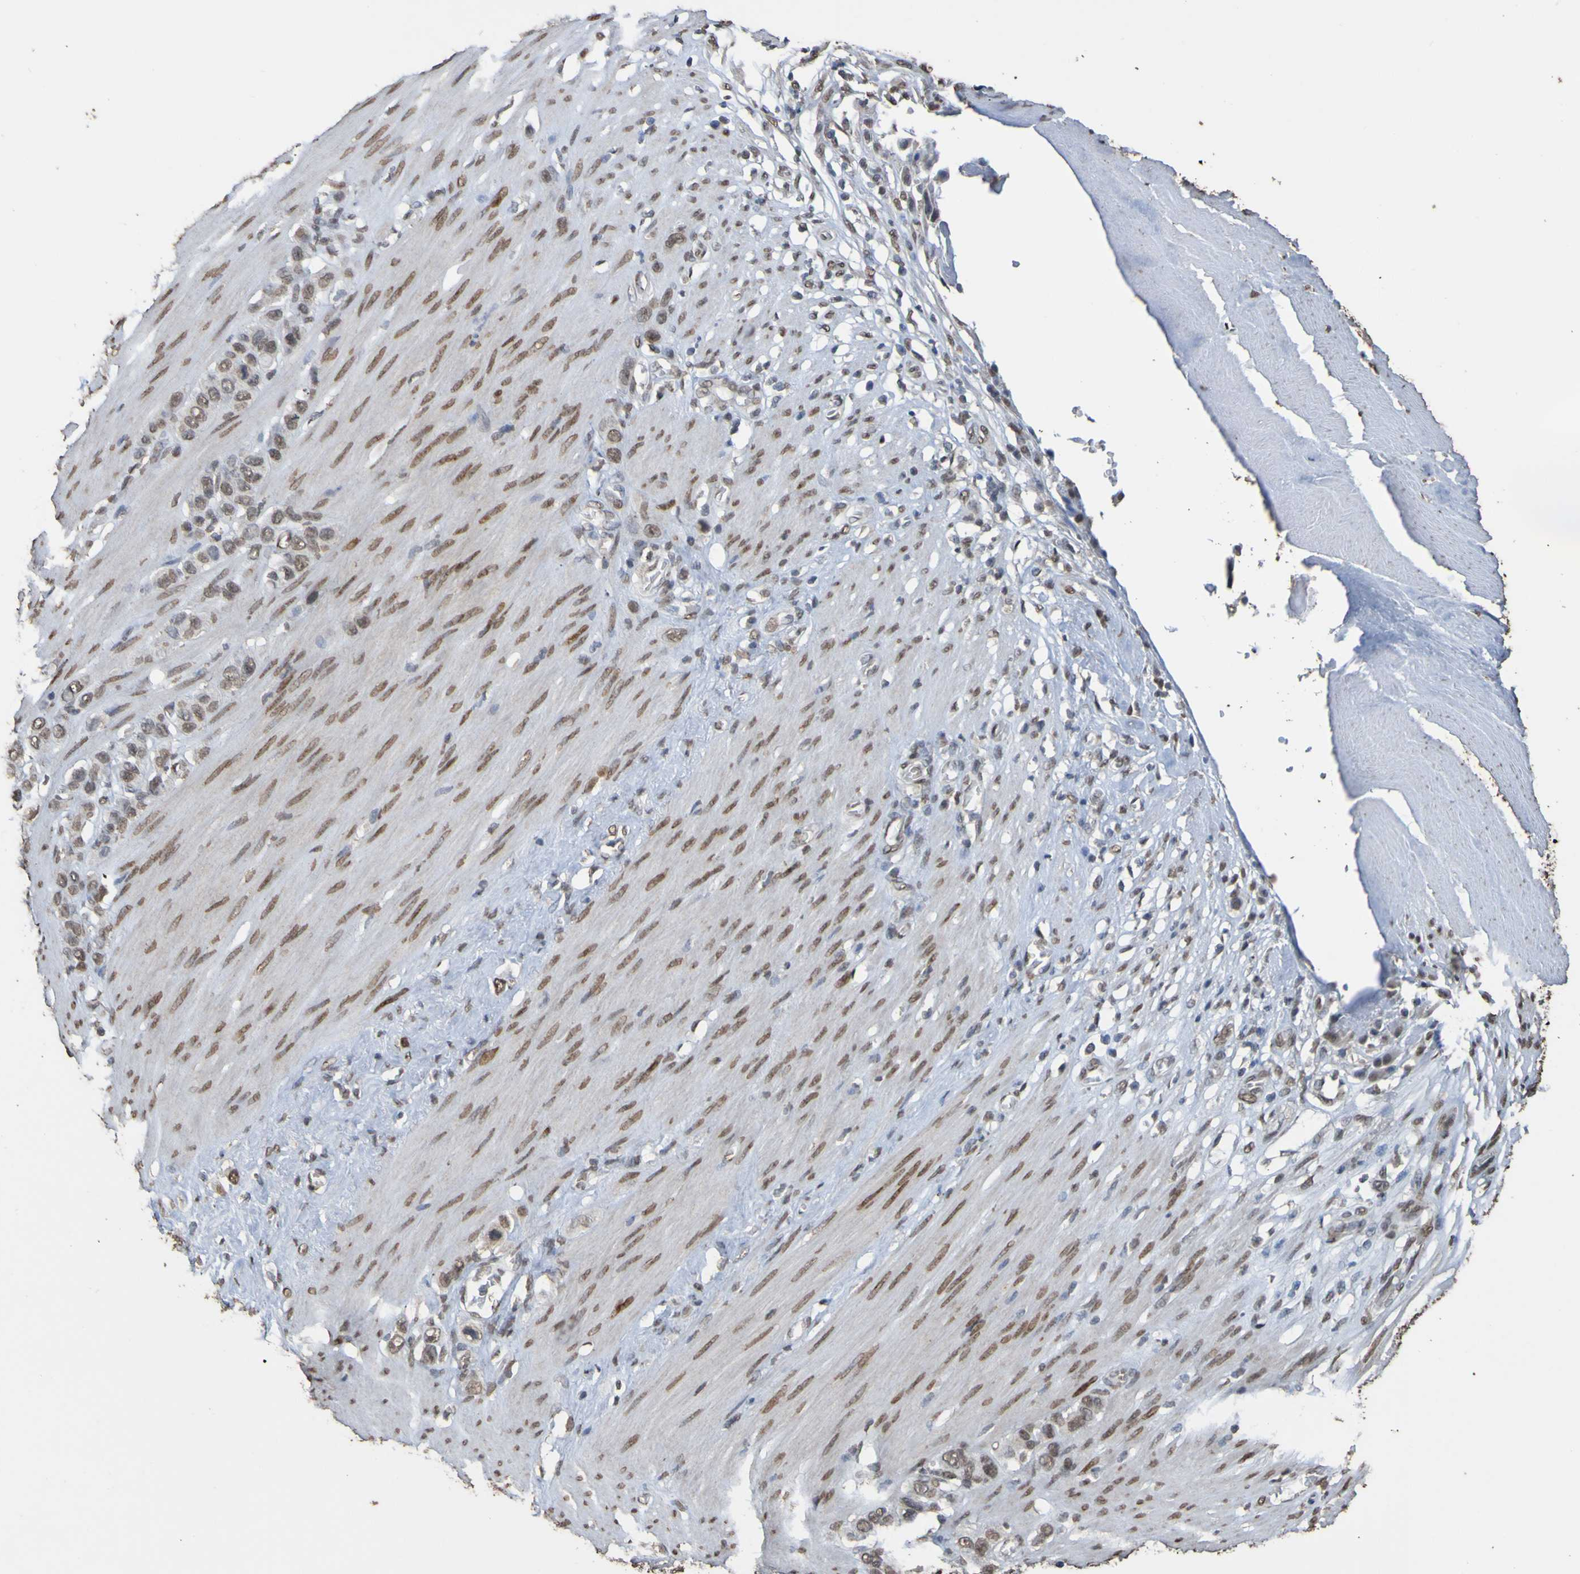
{"staining": {"intensity": "weak", "quantity": ">75%", "location": "nuclear"}, "tissue": "stomach cancer", "cell_type": "Tumor cells", "image_type": "cancer", "snomed": [{"axis": "morphology", "description": "Adenocarcinoma, NOS"}, {"axis": "morphology", "description": "Adenocarcinoma, High grade"}, {"axis": "topography", "description": "Stomach, upper"}, {"axis": "topography", "description": "Stomach, lower"}], "caption": "Protein expression analysis of stomach adenocarcinoma reveals weak nuclear positivity in approximately >75% of tumor cells. (DAB = brown stain, brightfield microscopy at high magnification).", "gene": "ALKBH2", "patient": {"sex": "female", "age": 65}}